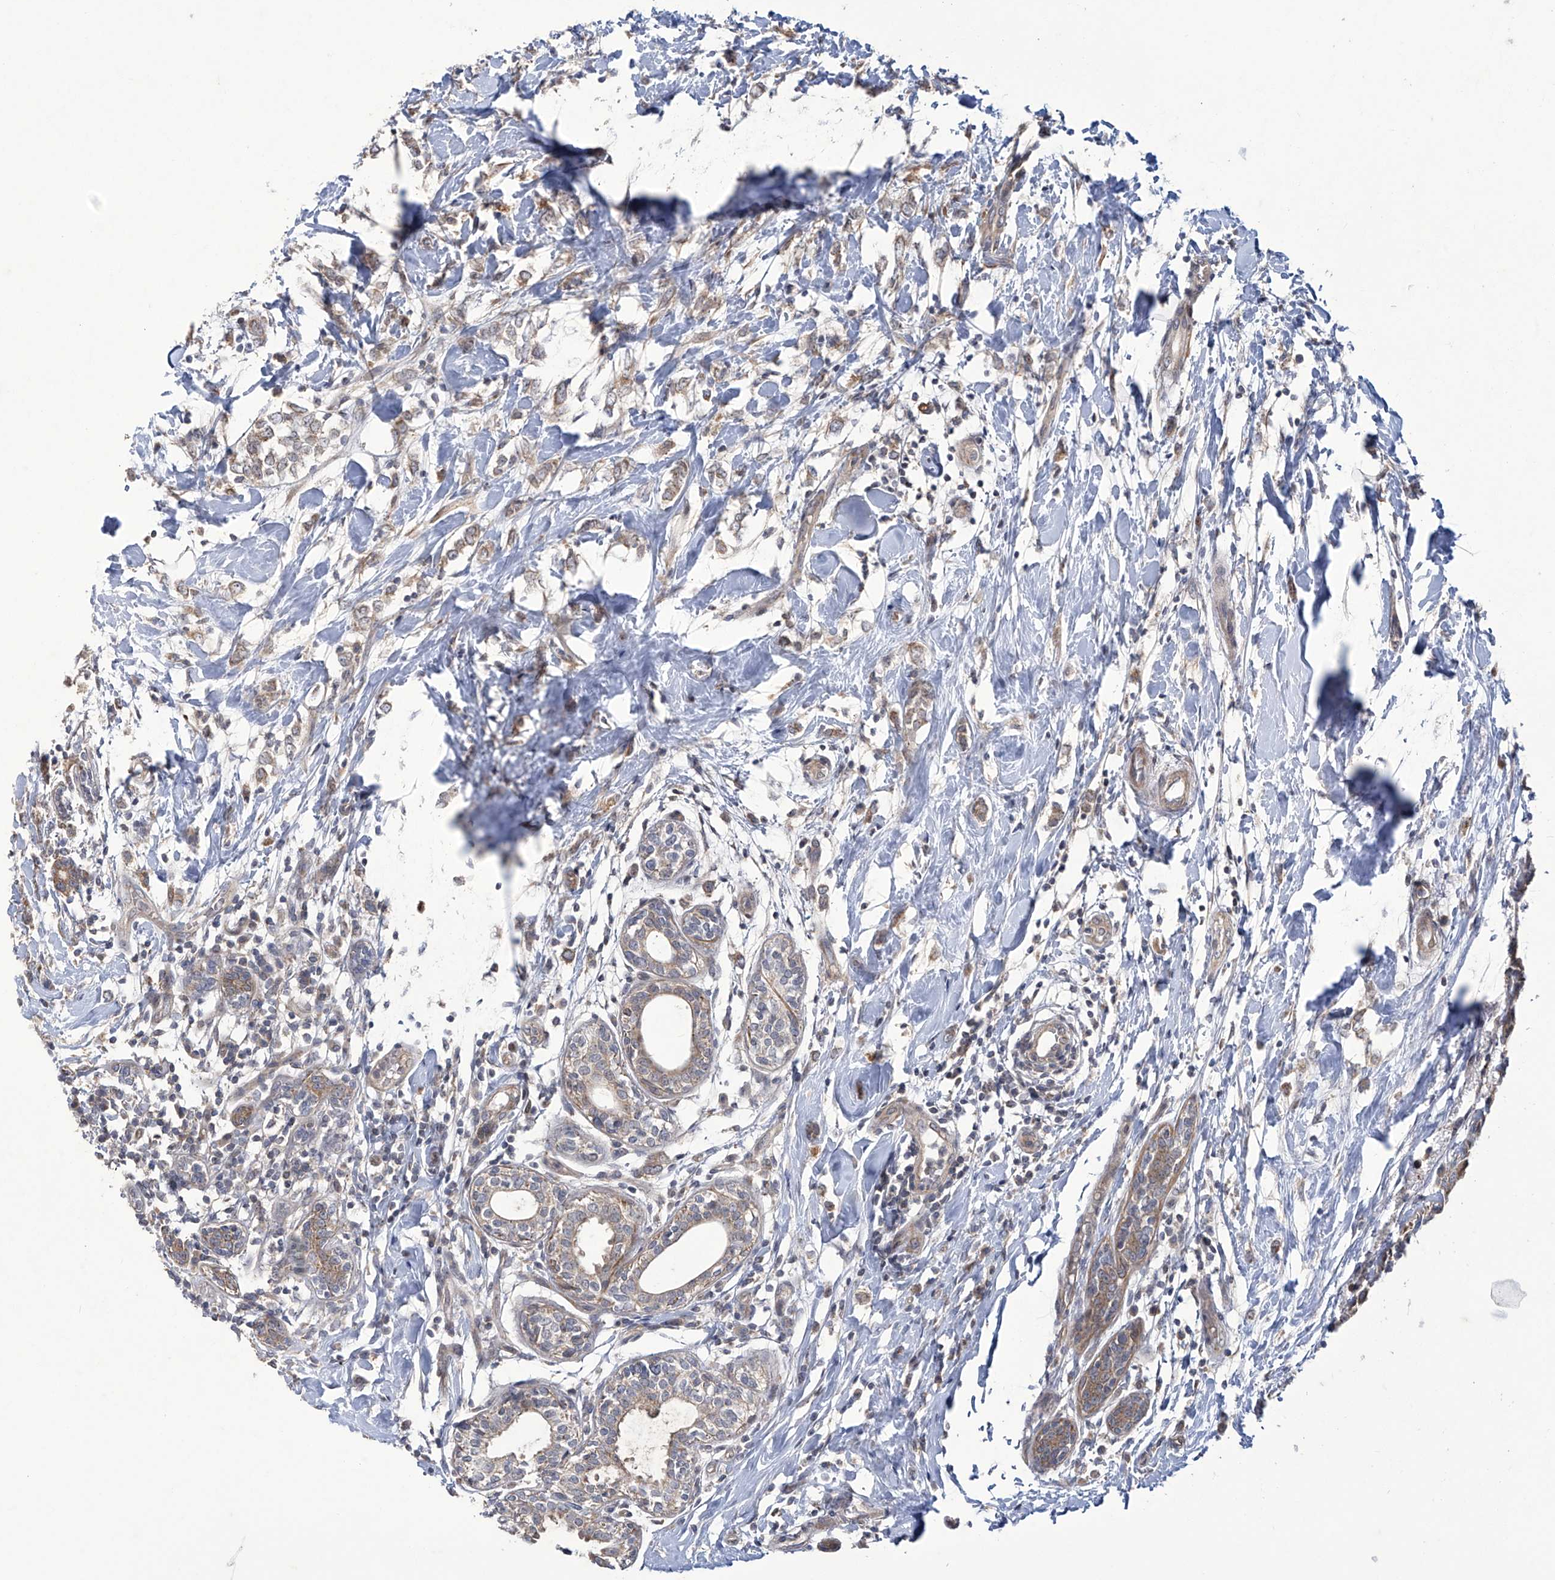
{"staining": {"intensity": "weak", "quantity": ">75%", "location": "cytoplasmic/membranous"}, "tissue": "breast cancer", "cell_type": "Tumor cells", "image_type": "cancer", "snomed": [{"axis": "morphology", "description": "Normal tissue, NOS"}, {"axis": "morphology", "description": "Lobular carcinoma"}, {"axis": "topography", "description": "Breast"}], "caption": "An immunohistochemistry histopathology image of tumor tissue is shown. Protein staining in brown labels weak cytoplasmic/membranous positivity in breast cancer within tumor cells. The staining was performed using DAB (3,3'-diaminobenzidine) to visualize the protein expression in brown, while the nuclei were stained in blue with hematoxylin (Magnification: 20x).", "gene": "TRIM60", "patient": {"sex": "female", "age": 47}}